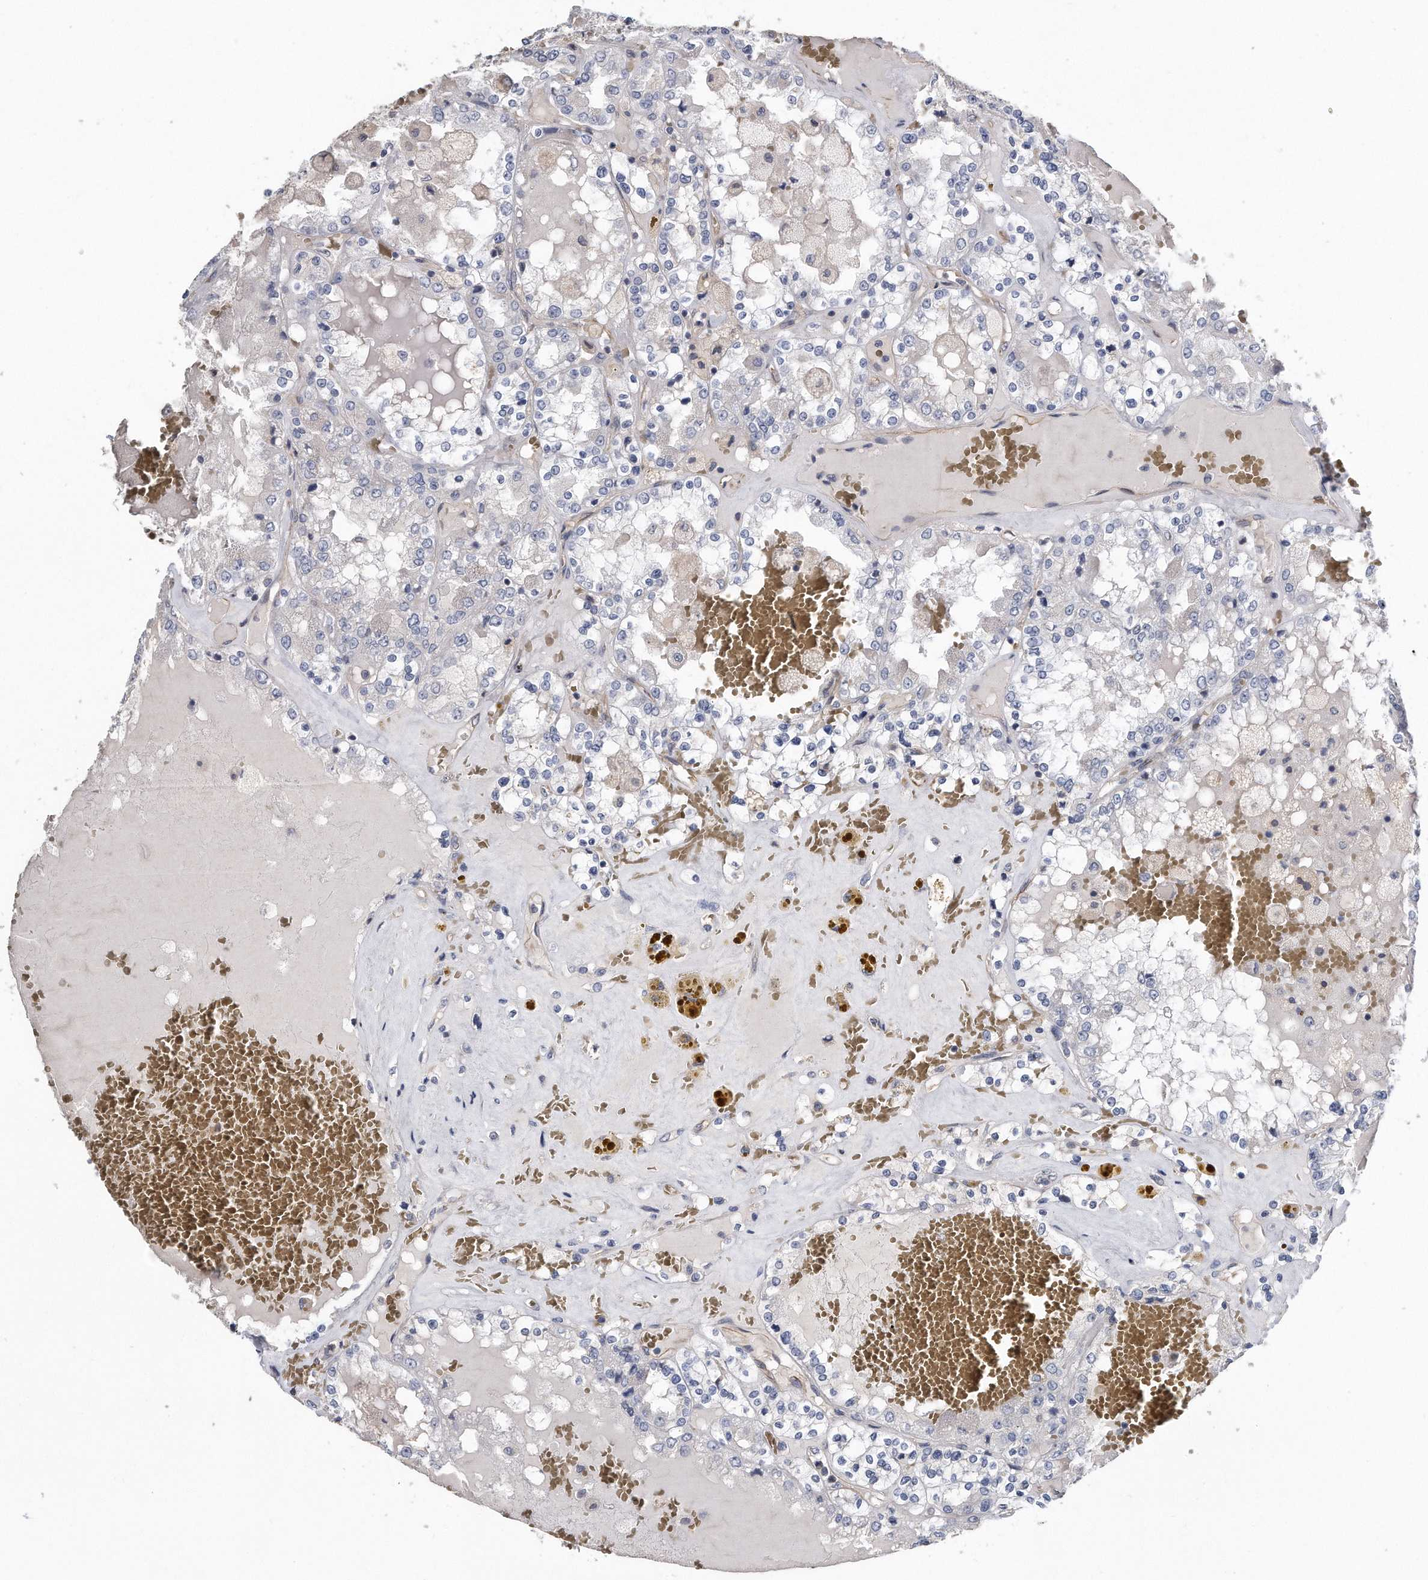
{"staining": {"intensity": "negative", "quantity": "none", "location": "none"}, "tissue": "renal cancer", "cell_type": "Tumor cells", "image_type": "cancer", "snomed": [{"axis": "morphology", "description": "Adenocarcinoma, NOS"}, {"axis": "topography", "description": "Kidney"}], "caption": "Renal adenocarcinoma was stained to show a protein in brown. There is no significant staining in tumor cells.", "gene": "GPC1", "patient": {"sex": "female", "age": 56}}